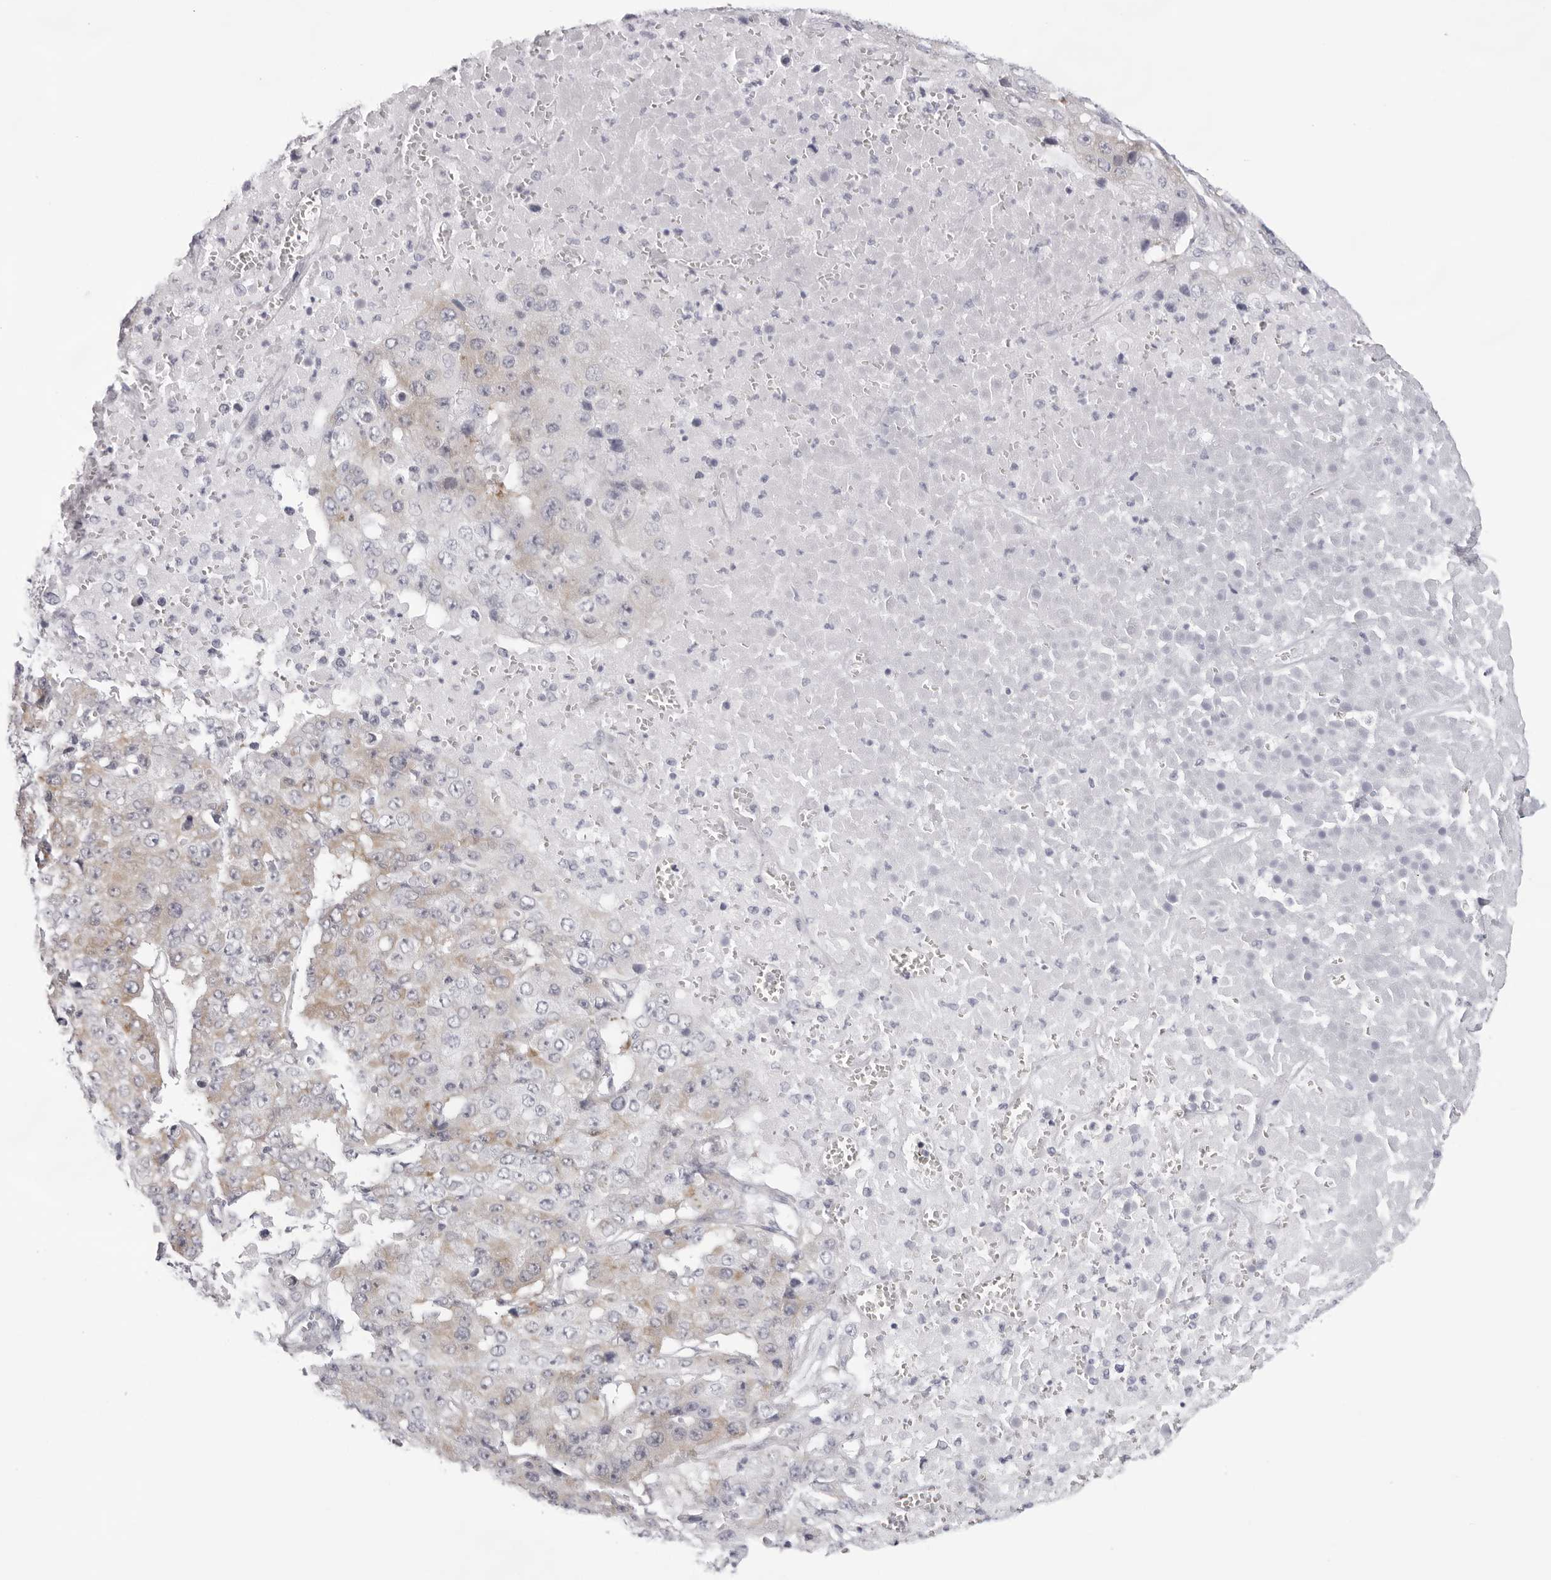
{"staining": {"intensity": "weak", "quantity": "<25%", "location": "cytoplasmic/membranous"}, "tissue": "pancreatic cancer", "cell_type": "Tumor cells", "image_type": "cancer", "snomed": [{"axis": "morphology", "description": "Adenocarcinoma, NOS"}, {"axis": "topography", "description": "Pancreas"}], "caption": "Tumor cells are negative for brown protein staining in pancreatic cancer. Nuclei are stained in blue.", "gene": "SMIM2", "patient": {"sex": "male", "age": 50}}